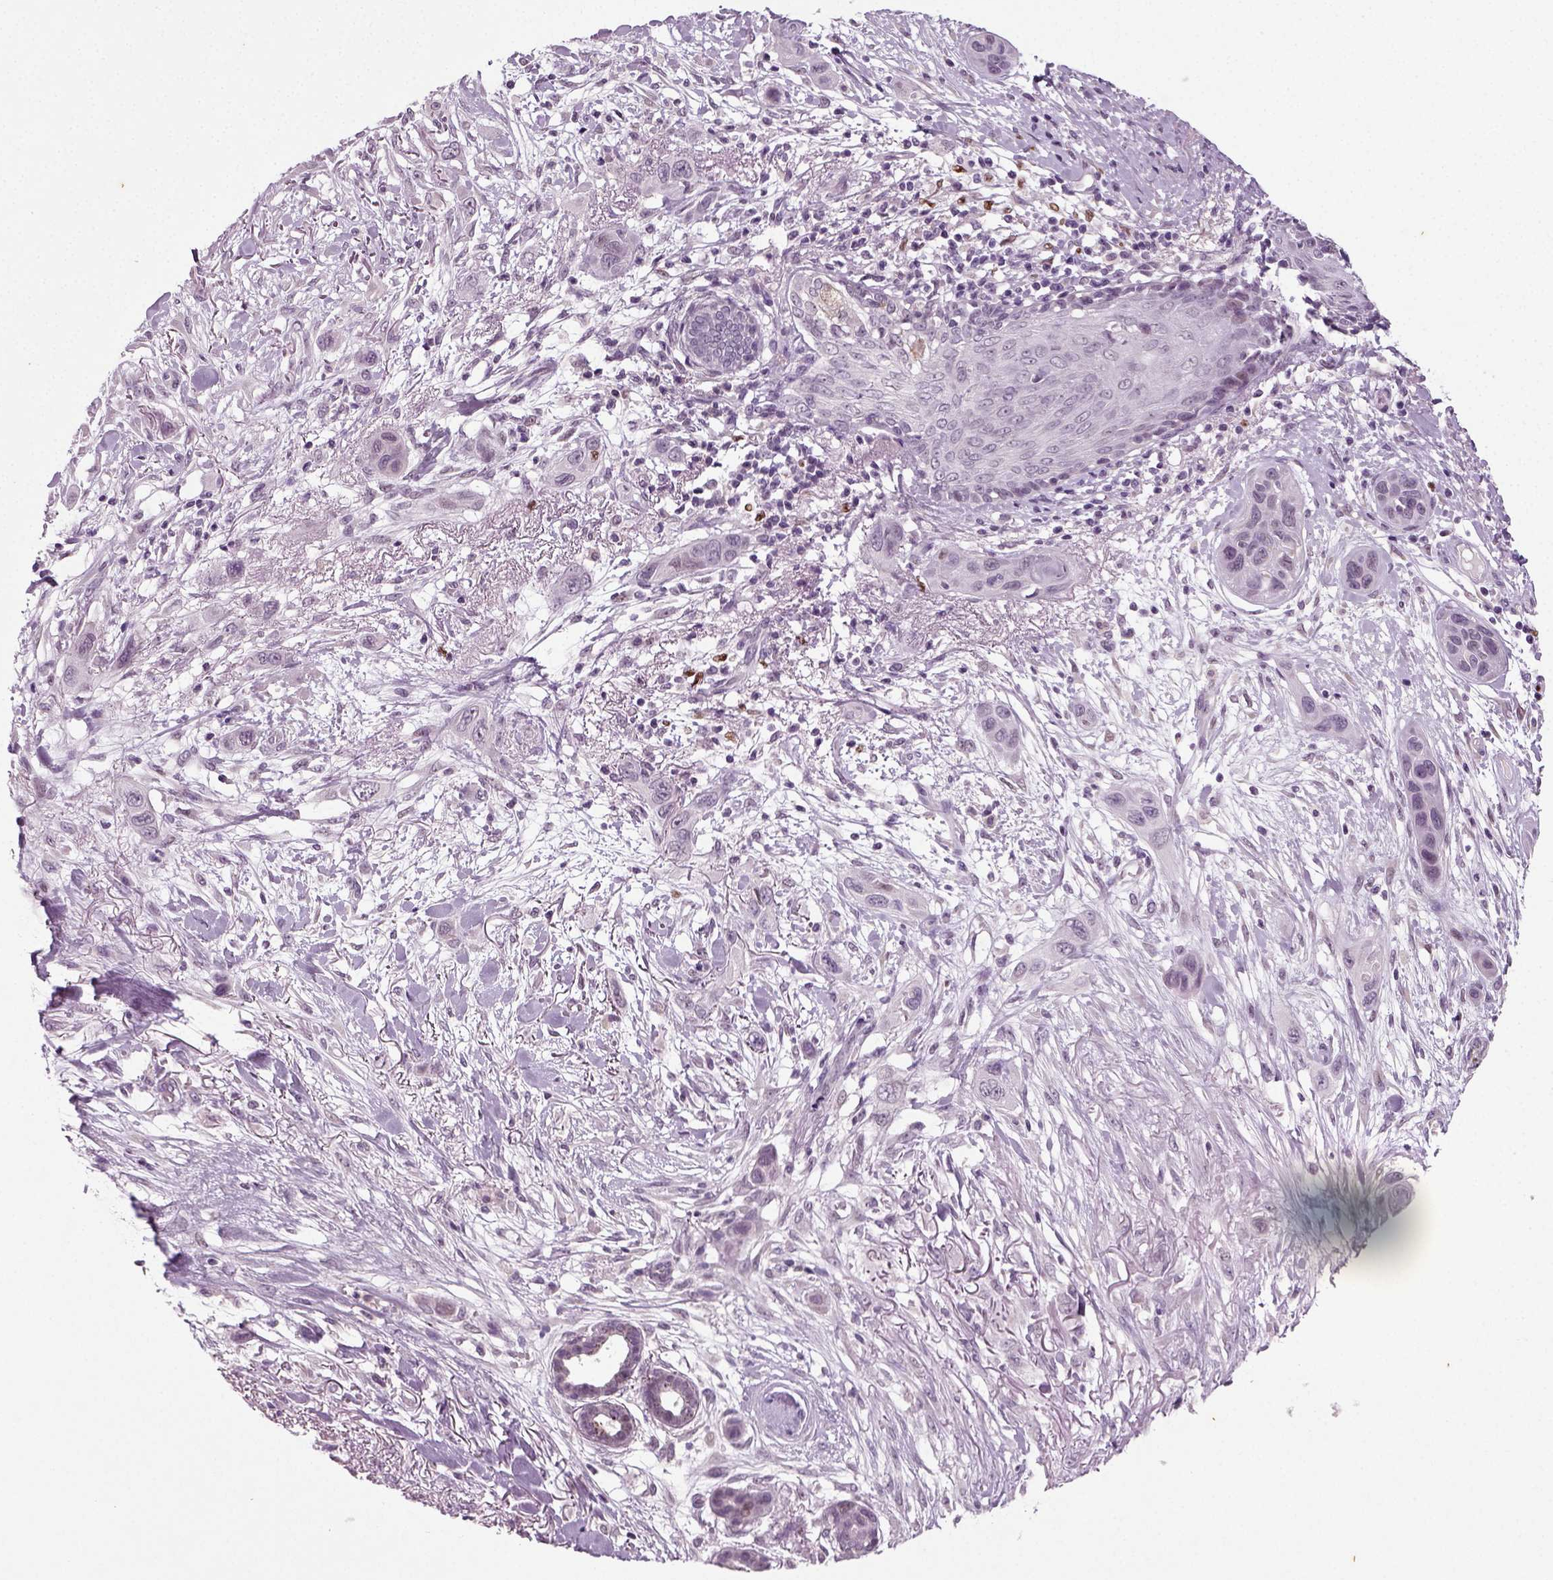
{"staining": {"intensity": "negative", "quantity": "none", "location": "none"}, "tissue": "skin cancer", "cell_type": "Tumor cells", "image_type": "cancer", "snomed": [{"axis": "morphology", "description": "Squamous cell carcinoma, NOS"}, {"axis": "topography", "description": "Skin"}], "caption": "Immunohistochemistry (IHC) image of human skin squamous cell carcinoma stained for a protein (brown), which demonstrates no expression in tumor cells.", "gene": "SYNGAP1", "patient": {"sex": "male", "age": 79}}